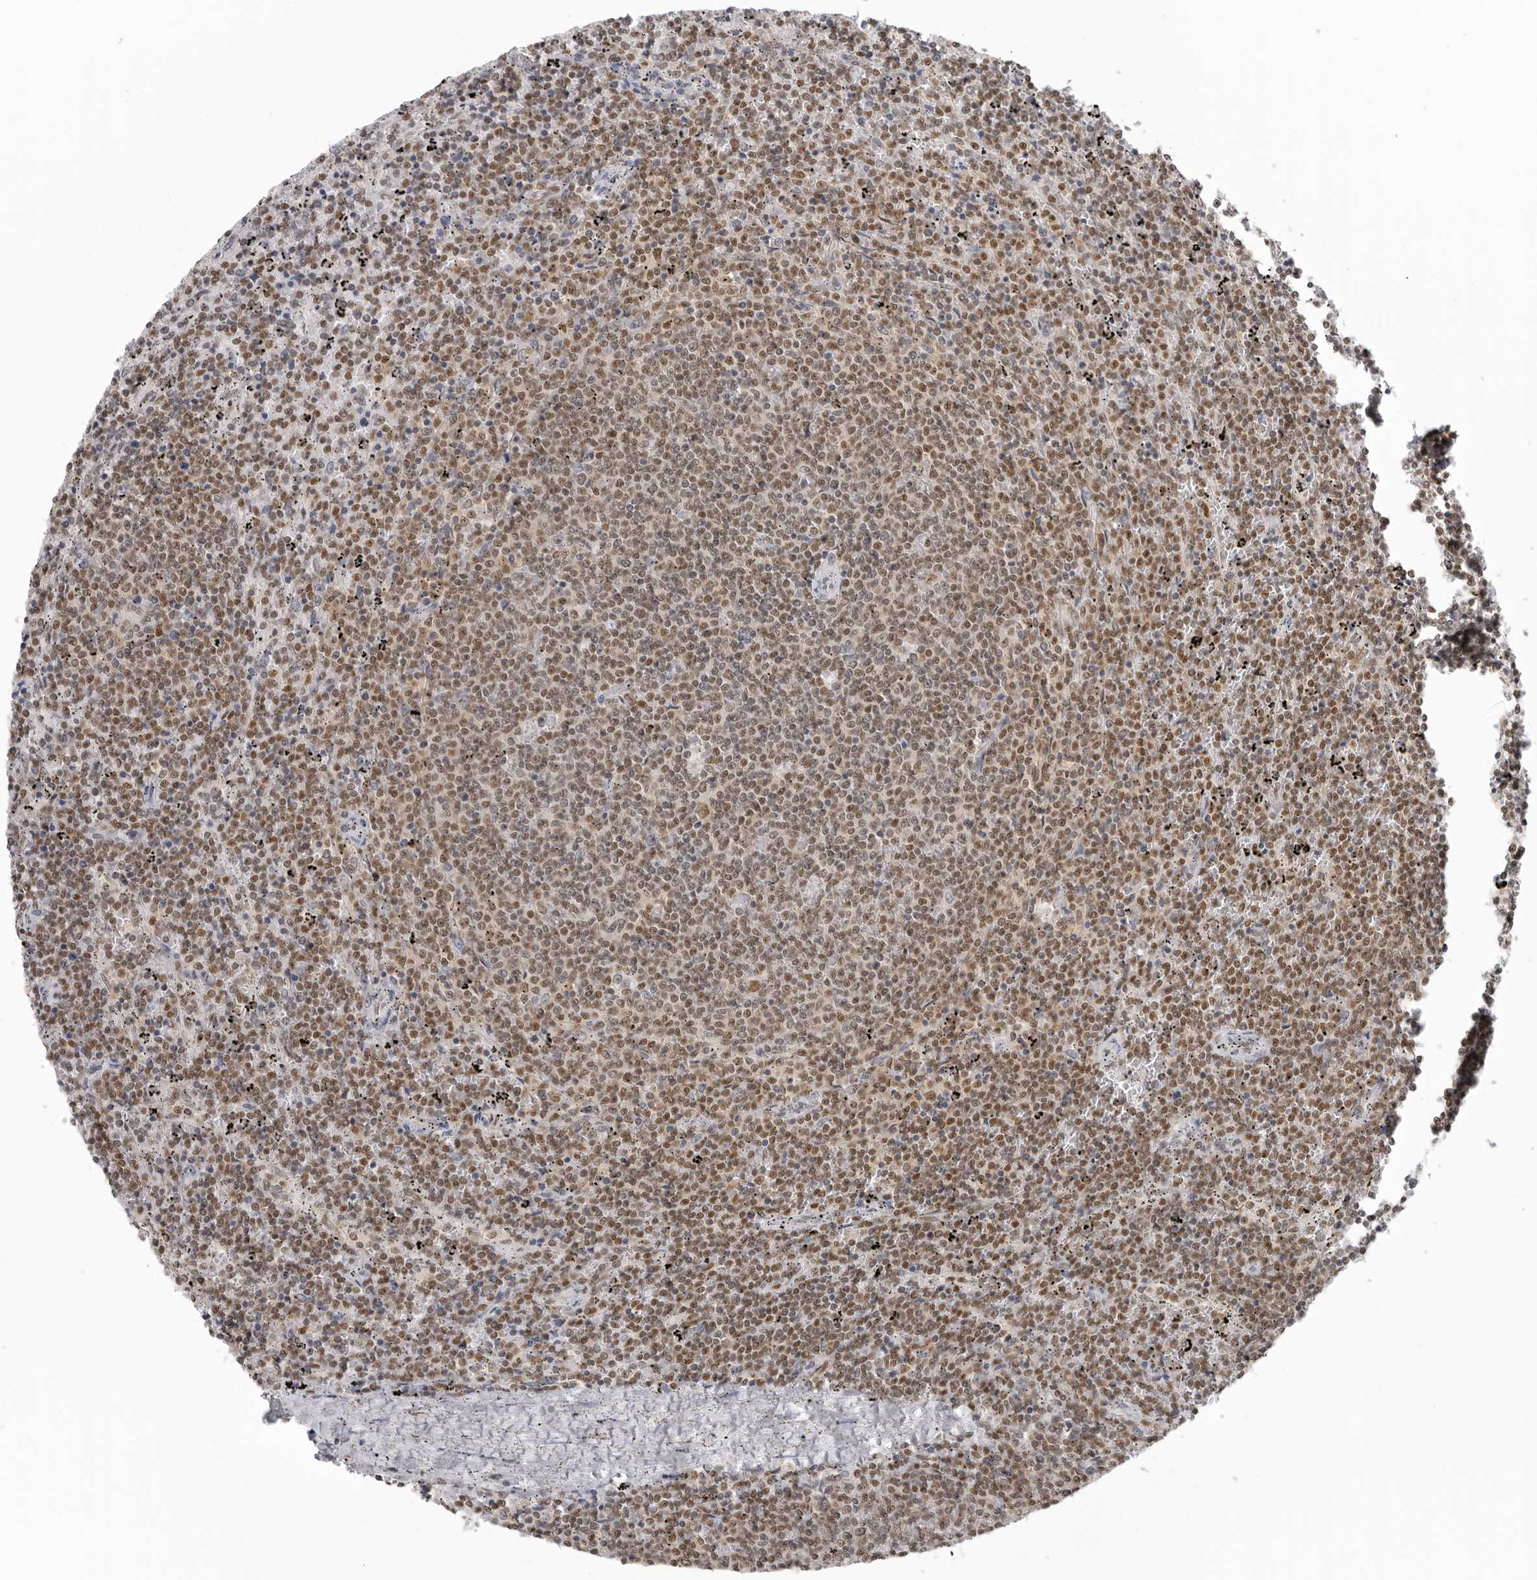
{"staining": {"intensity": "moderate", "quantity": ">75%", "location": "nuclear"}, "tissue": "lymphoma", "cell_type": "Tumor cells", "image_type": "cancer", "snomed": [{"axis": "morphology", "description": "Malignant lymphoma, non-Hodgkin's type, Low grade"}, {"axis": "topography", "description": "Spleen"}], "caption": "IHC of human malignant lymphoma, non-Hodgkin's type (low-grade) demonstrates medium levels of moderate nuclear positivity in approximately >75% of tumor cells. Immunohistochemistry (ihc) stains the protein of interest in brown and the nuclei are stained blue.", "gene": "RPA2", "patient": {"sex": "female", "age": 50}}